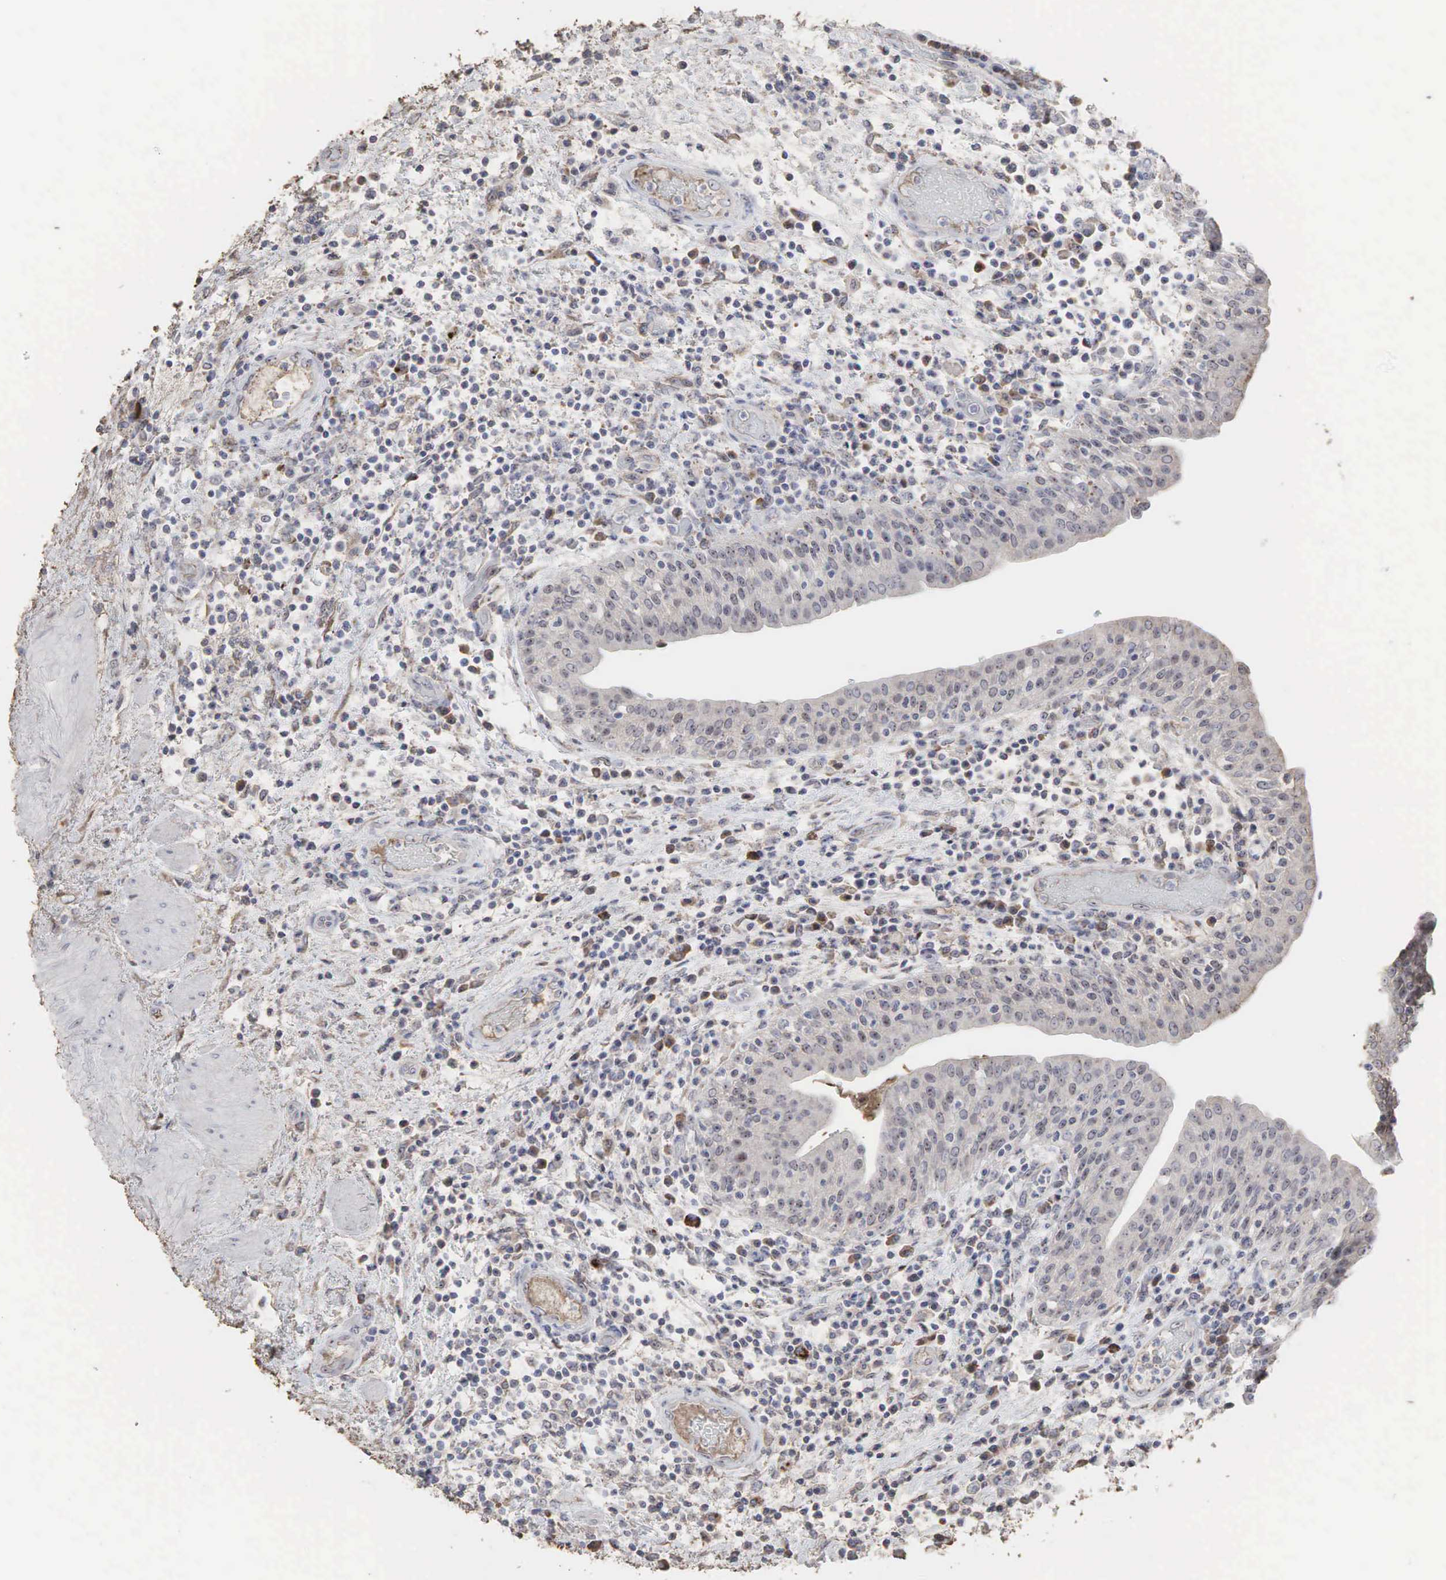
{"staining": {"intensity": "moderate", "quantity": "<25%", "location": "nuclear"}, "tissue": "urinary bladder", "cell_type": "Urothelial cells", "image_type": "normal", "snomed": [{"axis": "morphology", "description": "Normal tissue, NOS"}, {"axis": "topography", "description": "Urinary bladder"}], "caption": "A low amount of moderate nuclear staining is appreciated in about <25% of urothelial cells in normal urinary bladder. The protein is stained brown, and the nuclei are stained in blue (DAB (3,3'-diaminobenzidine) IHC with brightfield microscopy, high magnification).", "gene": "DKC1", "patient": {"sex": "female", "age": 84}}